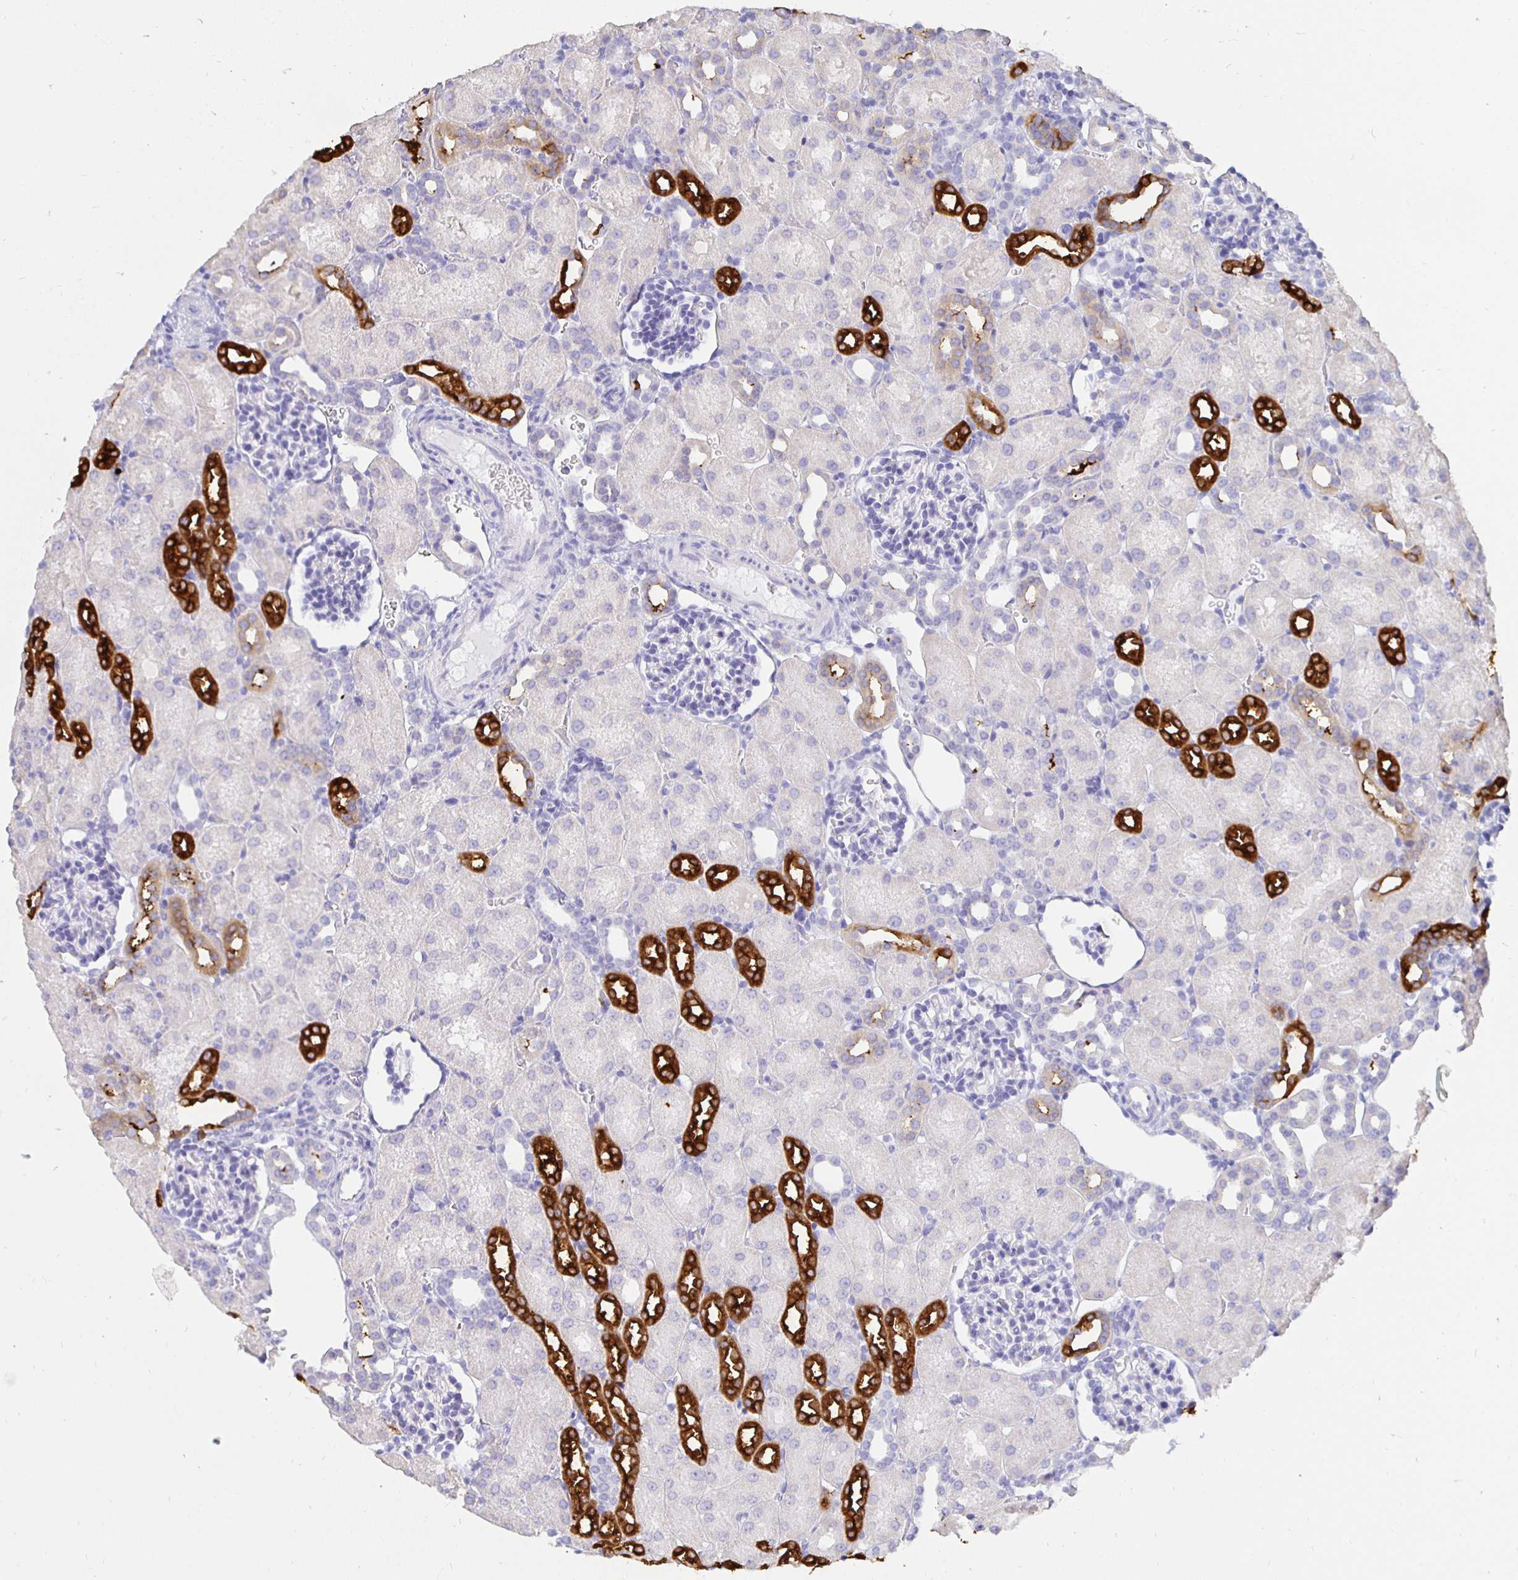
{"staining": {"intensity": "negative", "quantity": "none", "location": "none"}, "tissue": "kidney", "cell_type": "Cells in glomeruli", "image_type": "normal", "snomed": [{"axis": "morphology", "description": "Normal tissue, NOS"}, {"axis": "topography", "description": "Kidney"}], "caption": "High power microscopy image of an immunohistochemistry histopathology image of unremarkable kidney, revealing no significant staining in cells in glomeruli.", "gene": "UMOD", "patient": {"sex": "male", "age": 1}}